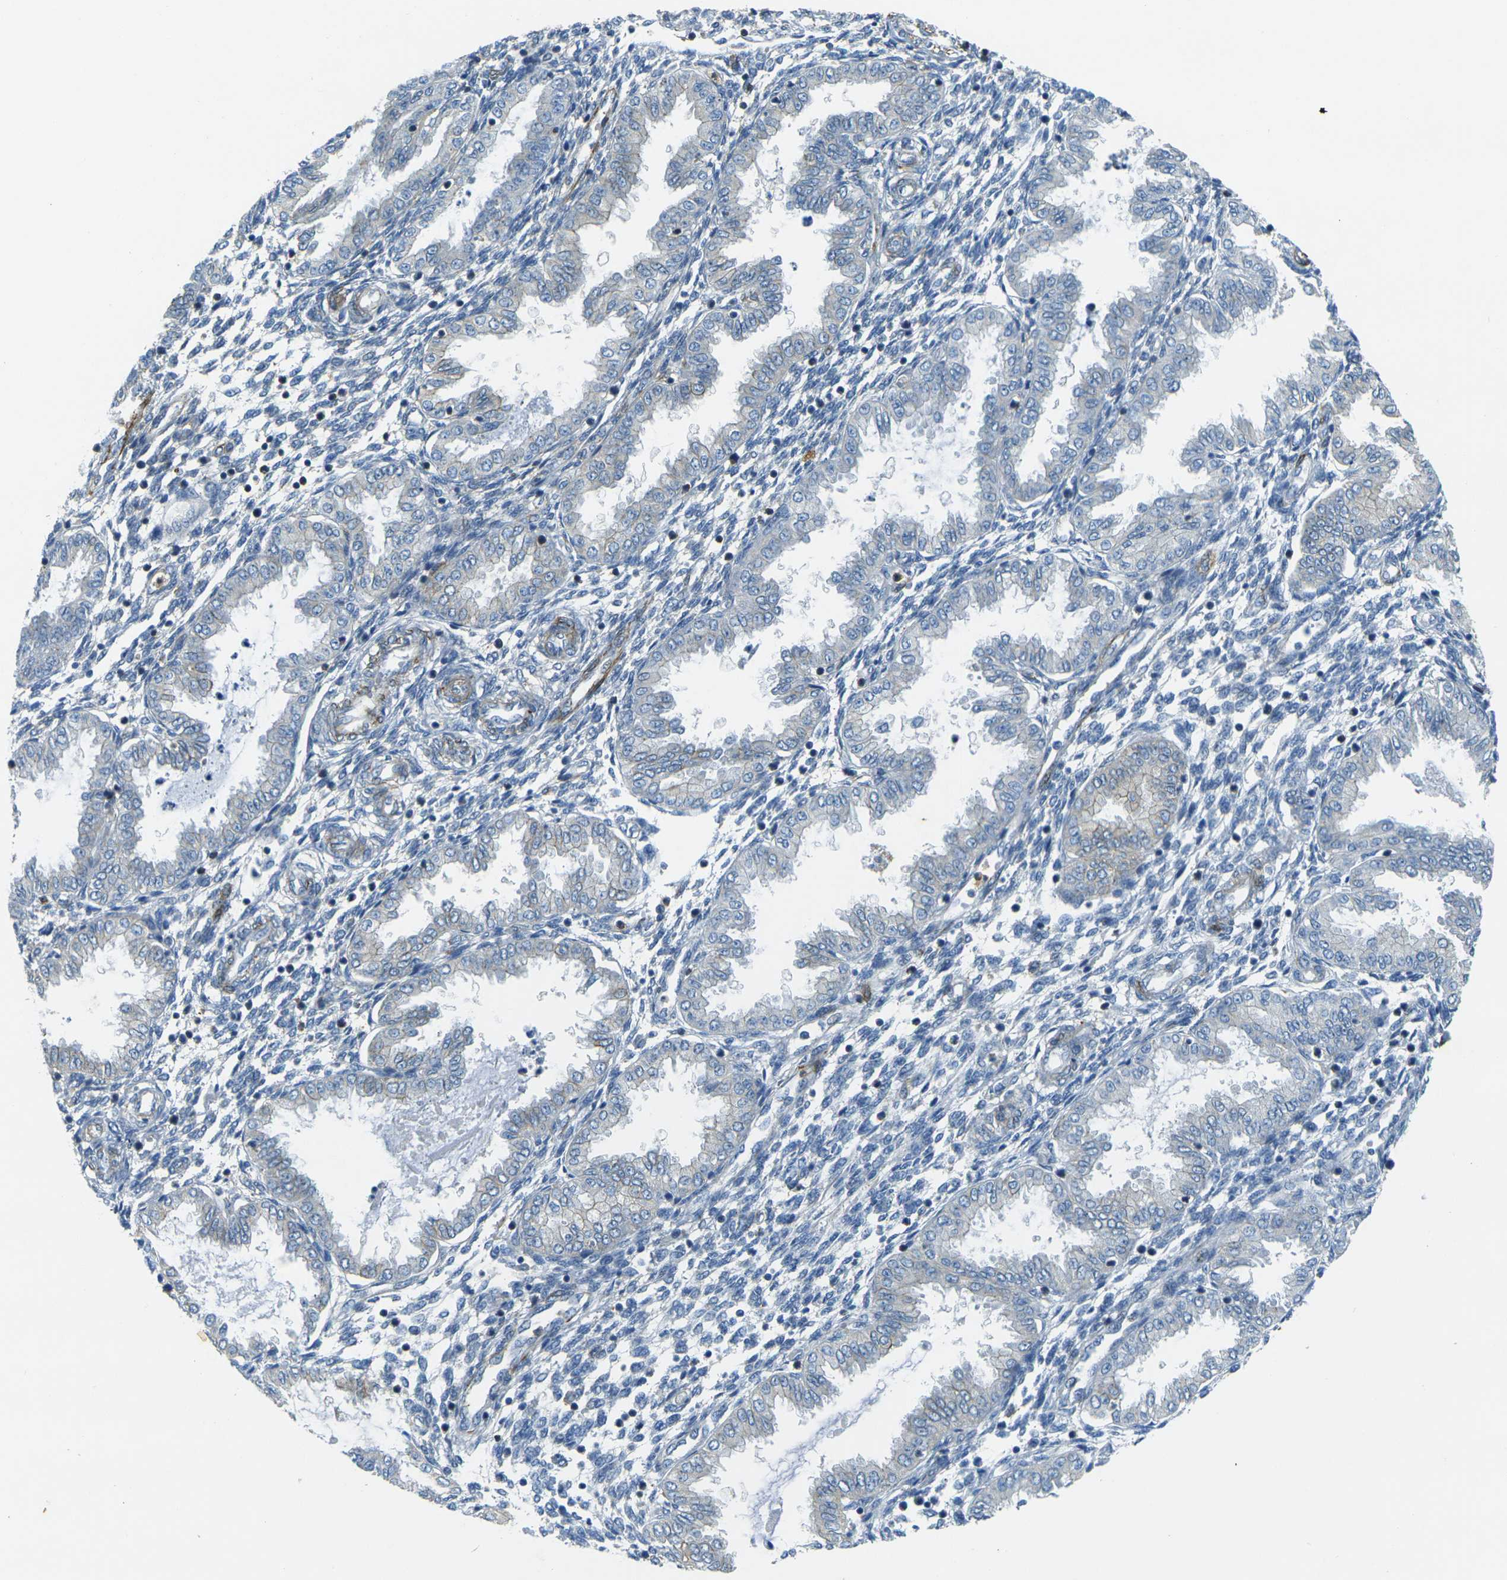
{"staining": {"intensity": "negative", "quantity": "none", "location": "none"}, "tissue": "endometrium", "cell_type": "Cells in endometrial stroma", "image_type": "normal", "snomed": [{"axis": "morphology", "description": "Normal tissue, NOS"}, {"axis": "topography", "description": "Endometrium"}], "caption": "Protein analysis of normal endometrium exhibits no significant expression in cells in endometrial stroma.", "gene": "EPHA7", "patient": {"sex": "female", "age": 33}}